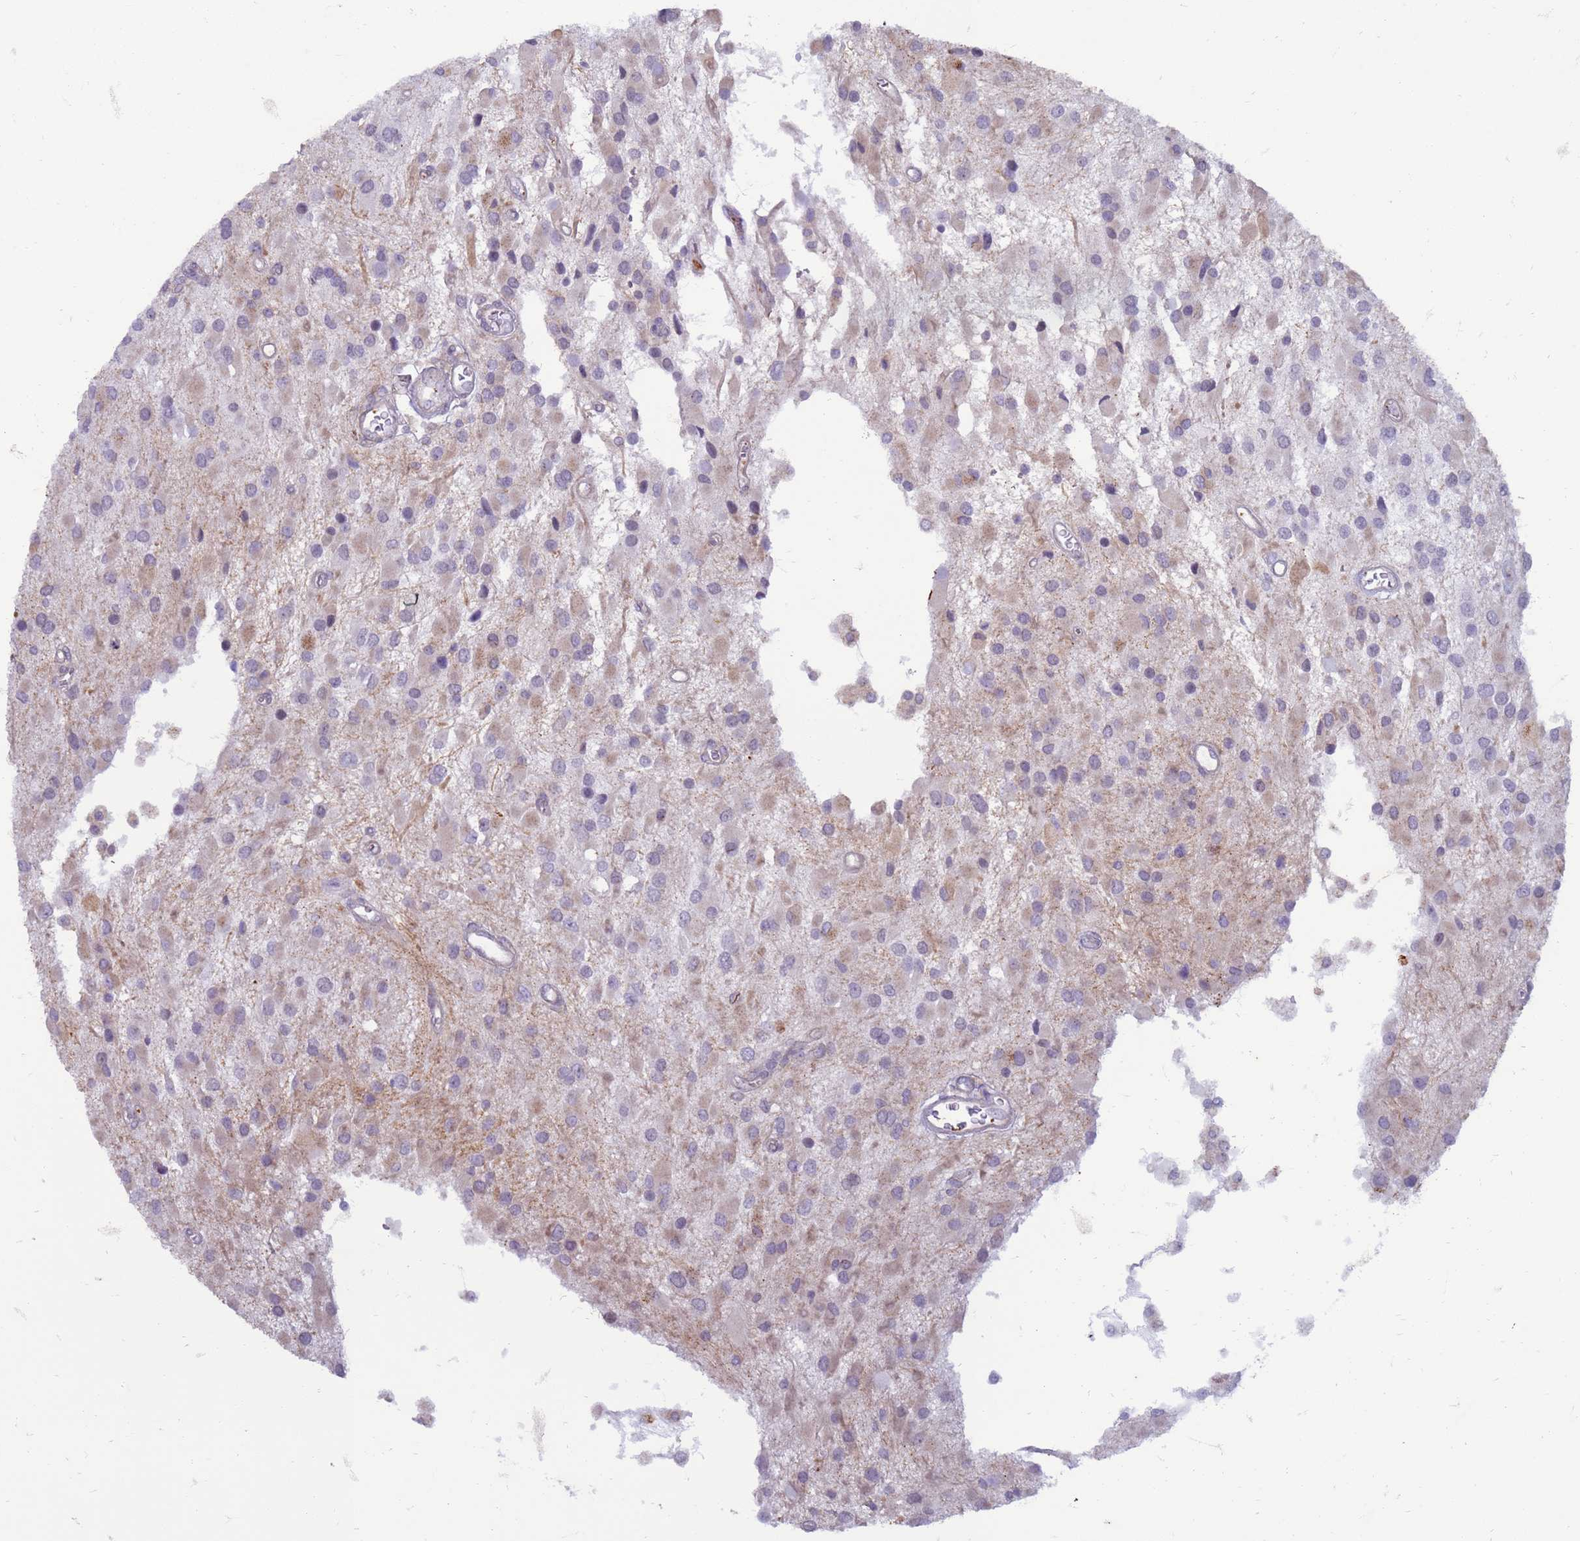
{"staining": {"intensity": "weak", "quantity": "<25%", "location": "cytoplasmic/membranous"}, "tissue": "glioma", "cell_type": "Tumor cells", "image_type": "cancer", "snomed": [{"axis": "morphology", "description": "Glioma, malignant, High grade"}, {"axis": "topography", "description": "Brain"}], "caption": "Glioma was stained to show a protein in brown. There is no significant expression in tumor cells. (Brightfield microscopy of DAB immunohistochemistry (IHC) at high magnification).", "gene": "SLC15A3", "patient": {"sex": "male", "age": 53}}